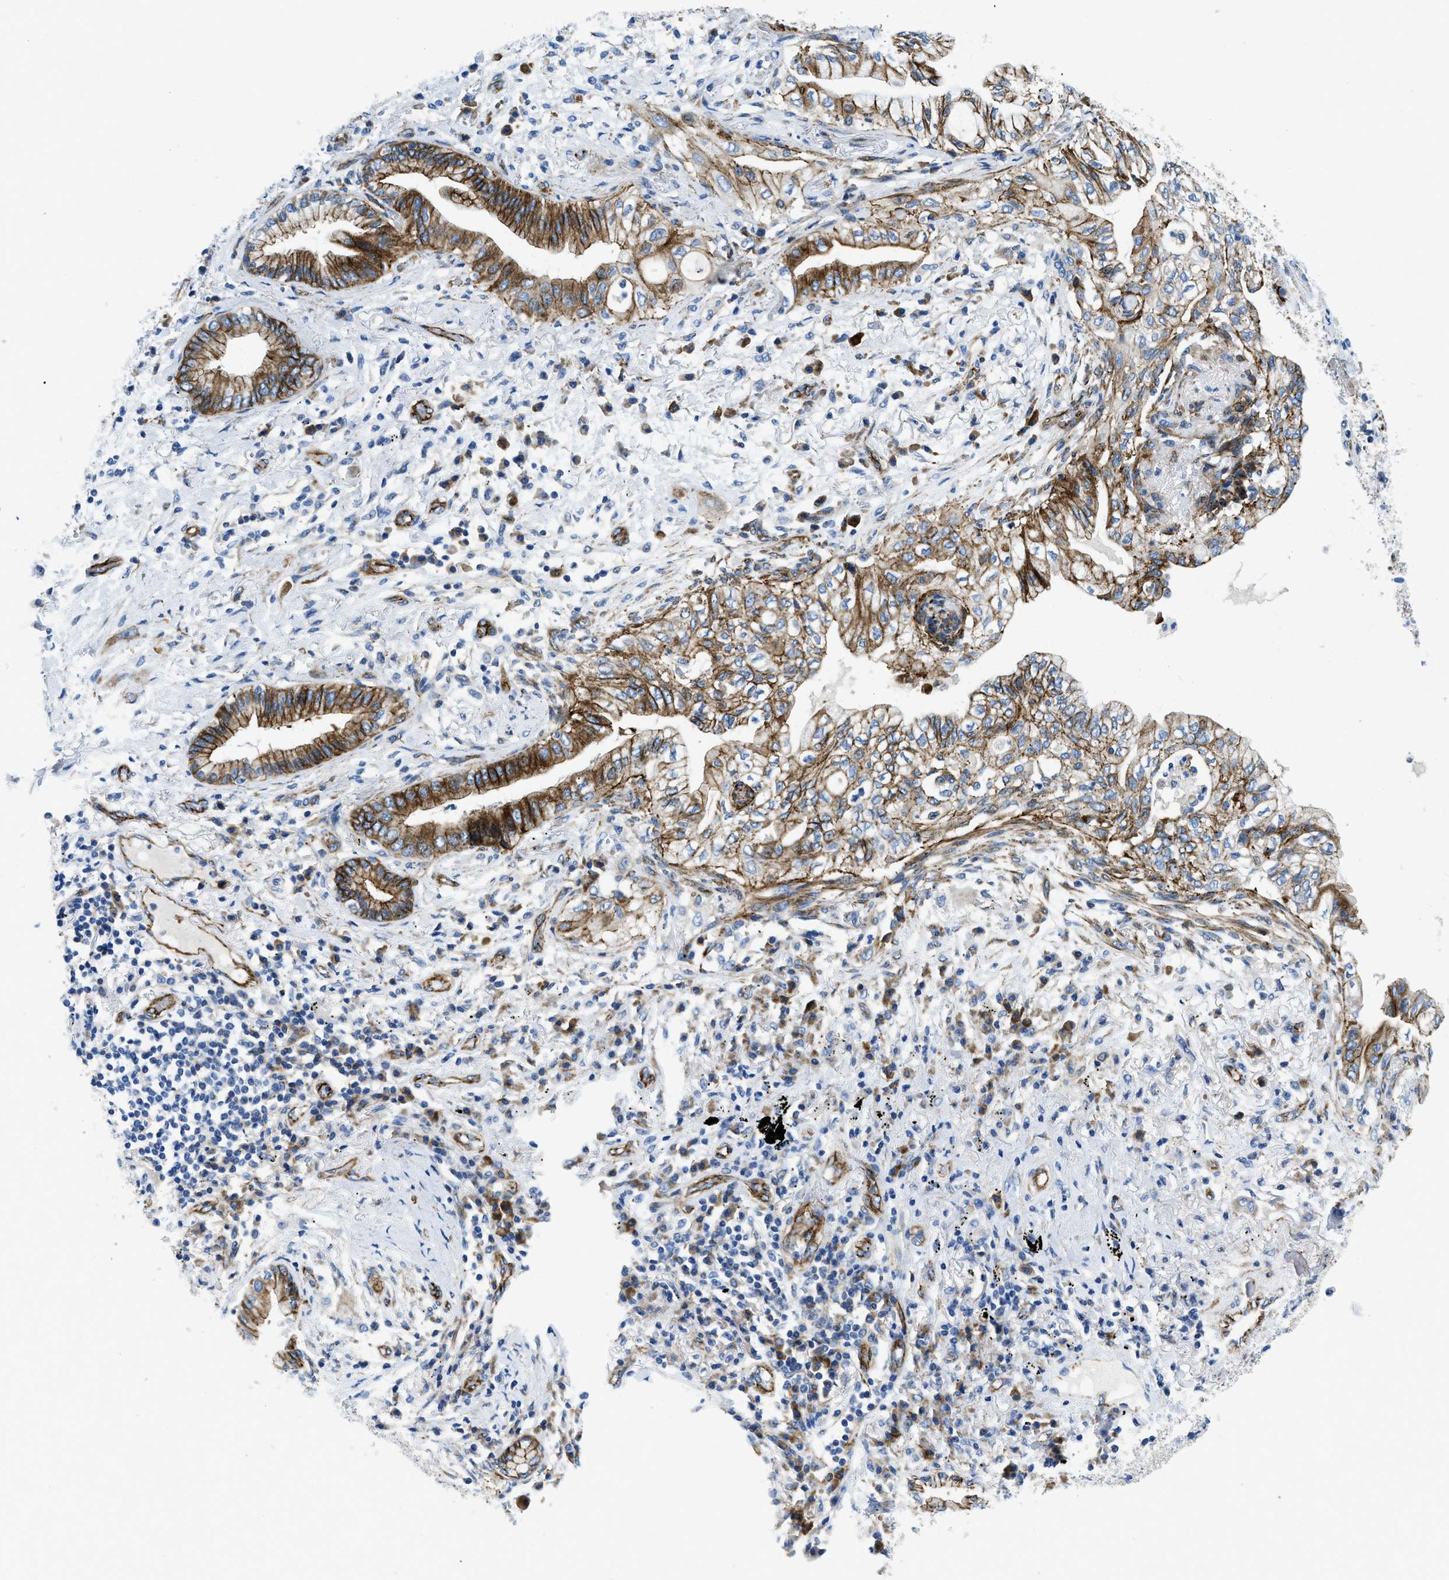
{"staining": {"intensity": "strong", "quantity": ">75%", "location": "cytoplasmic/membranous"}, "tissue": "lung cancer", "cell_type": "Tumor cells", "image_type": "cancer", "snomed": [{"axis": "morphology", "description": "Normal tissue, NOS"}, {"axis": "morphology", "description": "Adenocarcinoma, NOS"}, {"axis": "topography", "description": "Bronchus"}, {"axis": "topography", "description": "Lung"}], "caption": "Immunohistochemistry (IHC) of lung adenocarcinoma shows high levels of strong cytoplasmic/membranous positivity in approximately >75% of tumor cells. The staining was performed using DAB (3,3'-diaminobenzidine) to visualize the protein expression in brown, while the nuclei were stained in blue with hematoxylin (Magnification: 20x).", "gene": "CUTA", "patient": {"sex": "female", "age": 70}}